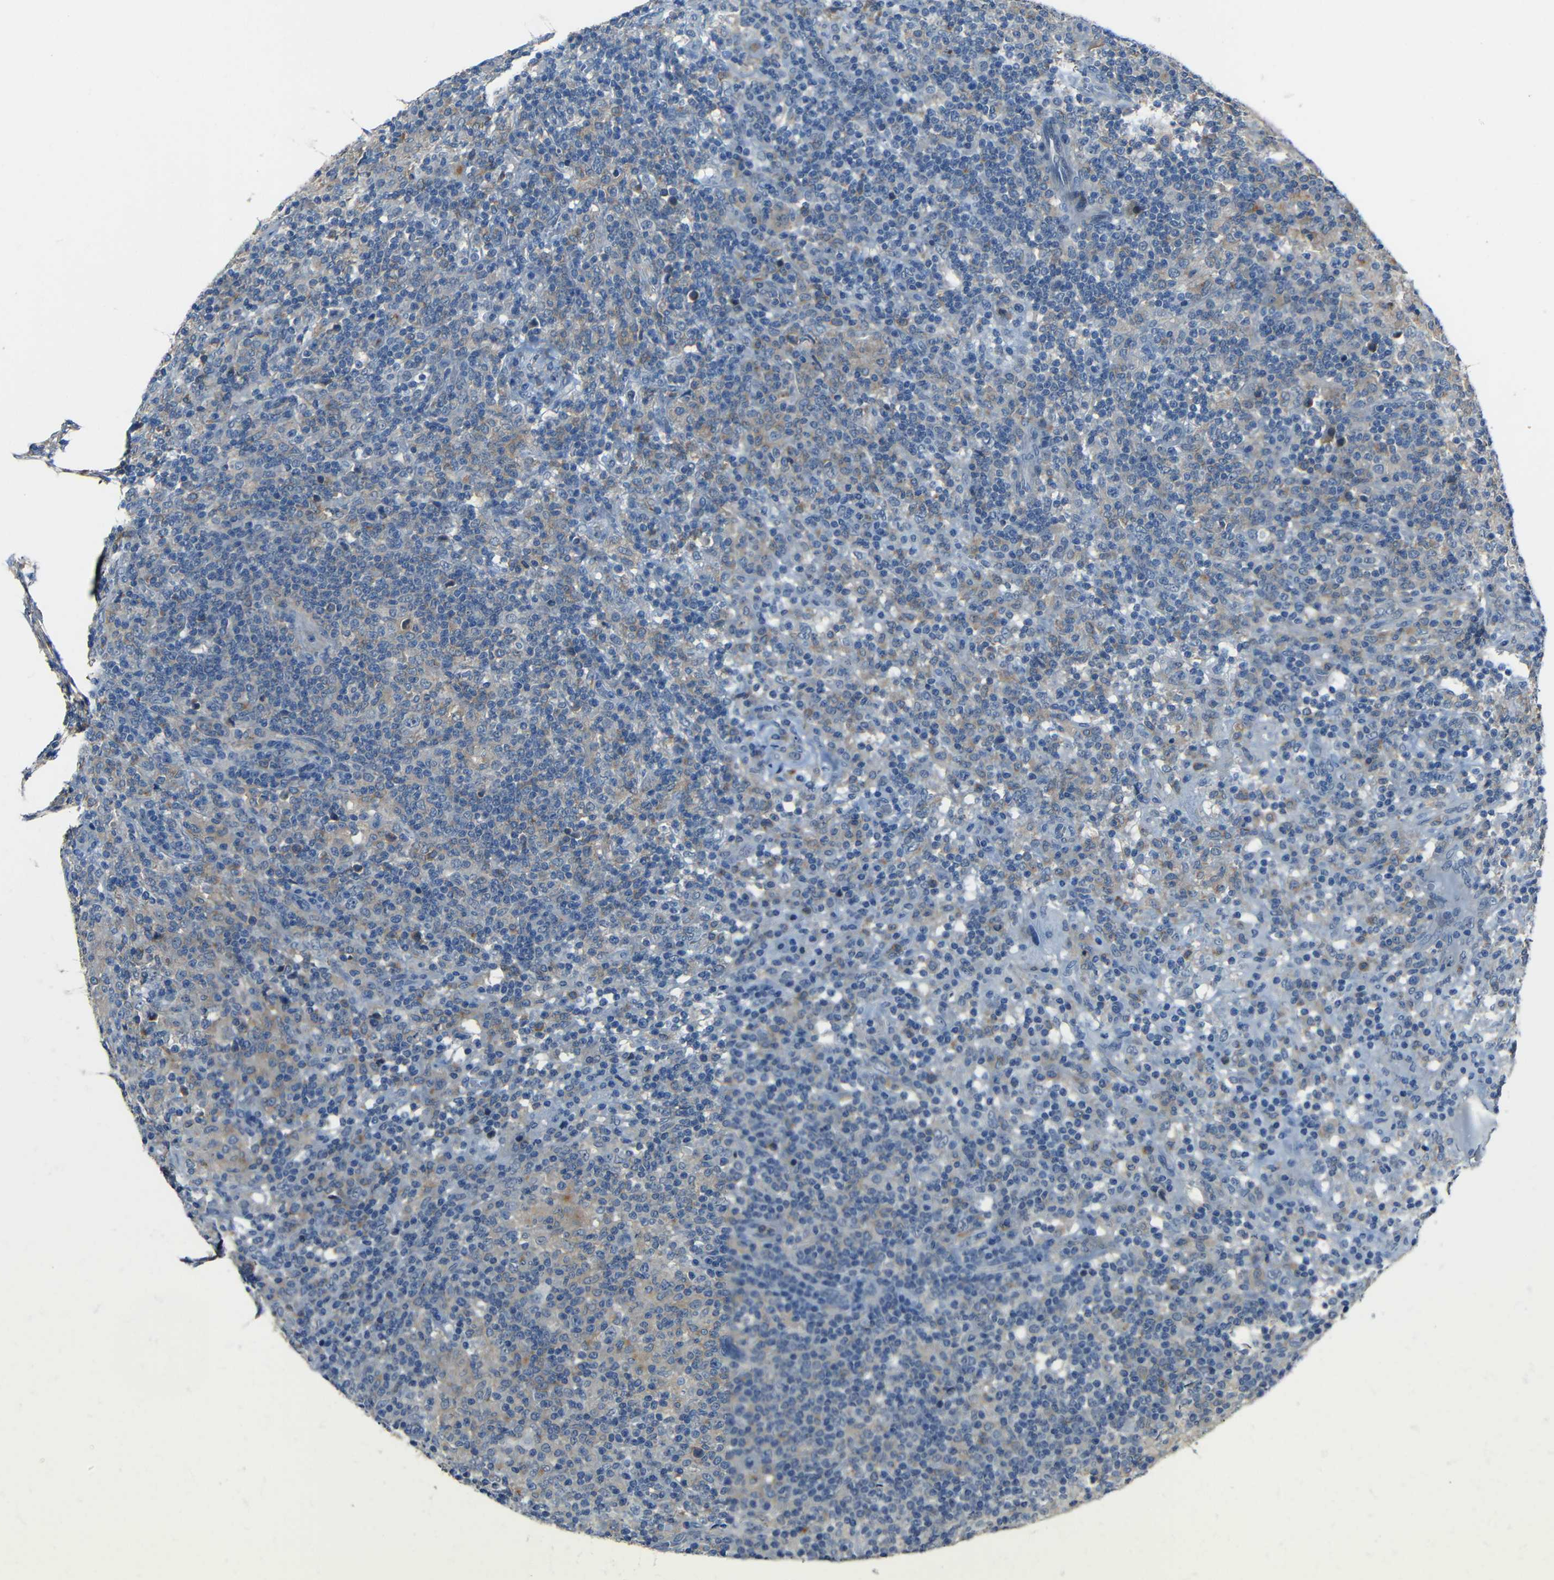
{"staining": {"intensity": "moderate", "quantity": "25%-75%", "location": "cytoplasmic/membranous"}, "tissue": "lymphoma", "cell_type": "Tumor cells", "image_type": "cancer", "snomed": [{"axis": "morphology", "description": "Hodgkin's disease, NOS"}, {"axis": "topography", "description": "Lymph node"}], "caption": "Lymphoma stained with DAB IHC exhibits medium levels of moderate cytoplasmic/membranous positivity in about 25%-75% of tumor cells.", "gene": "DNAJC5", "patient": {"sex": "male", "age": 70}}